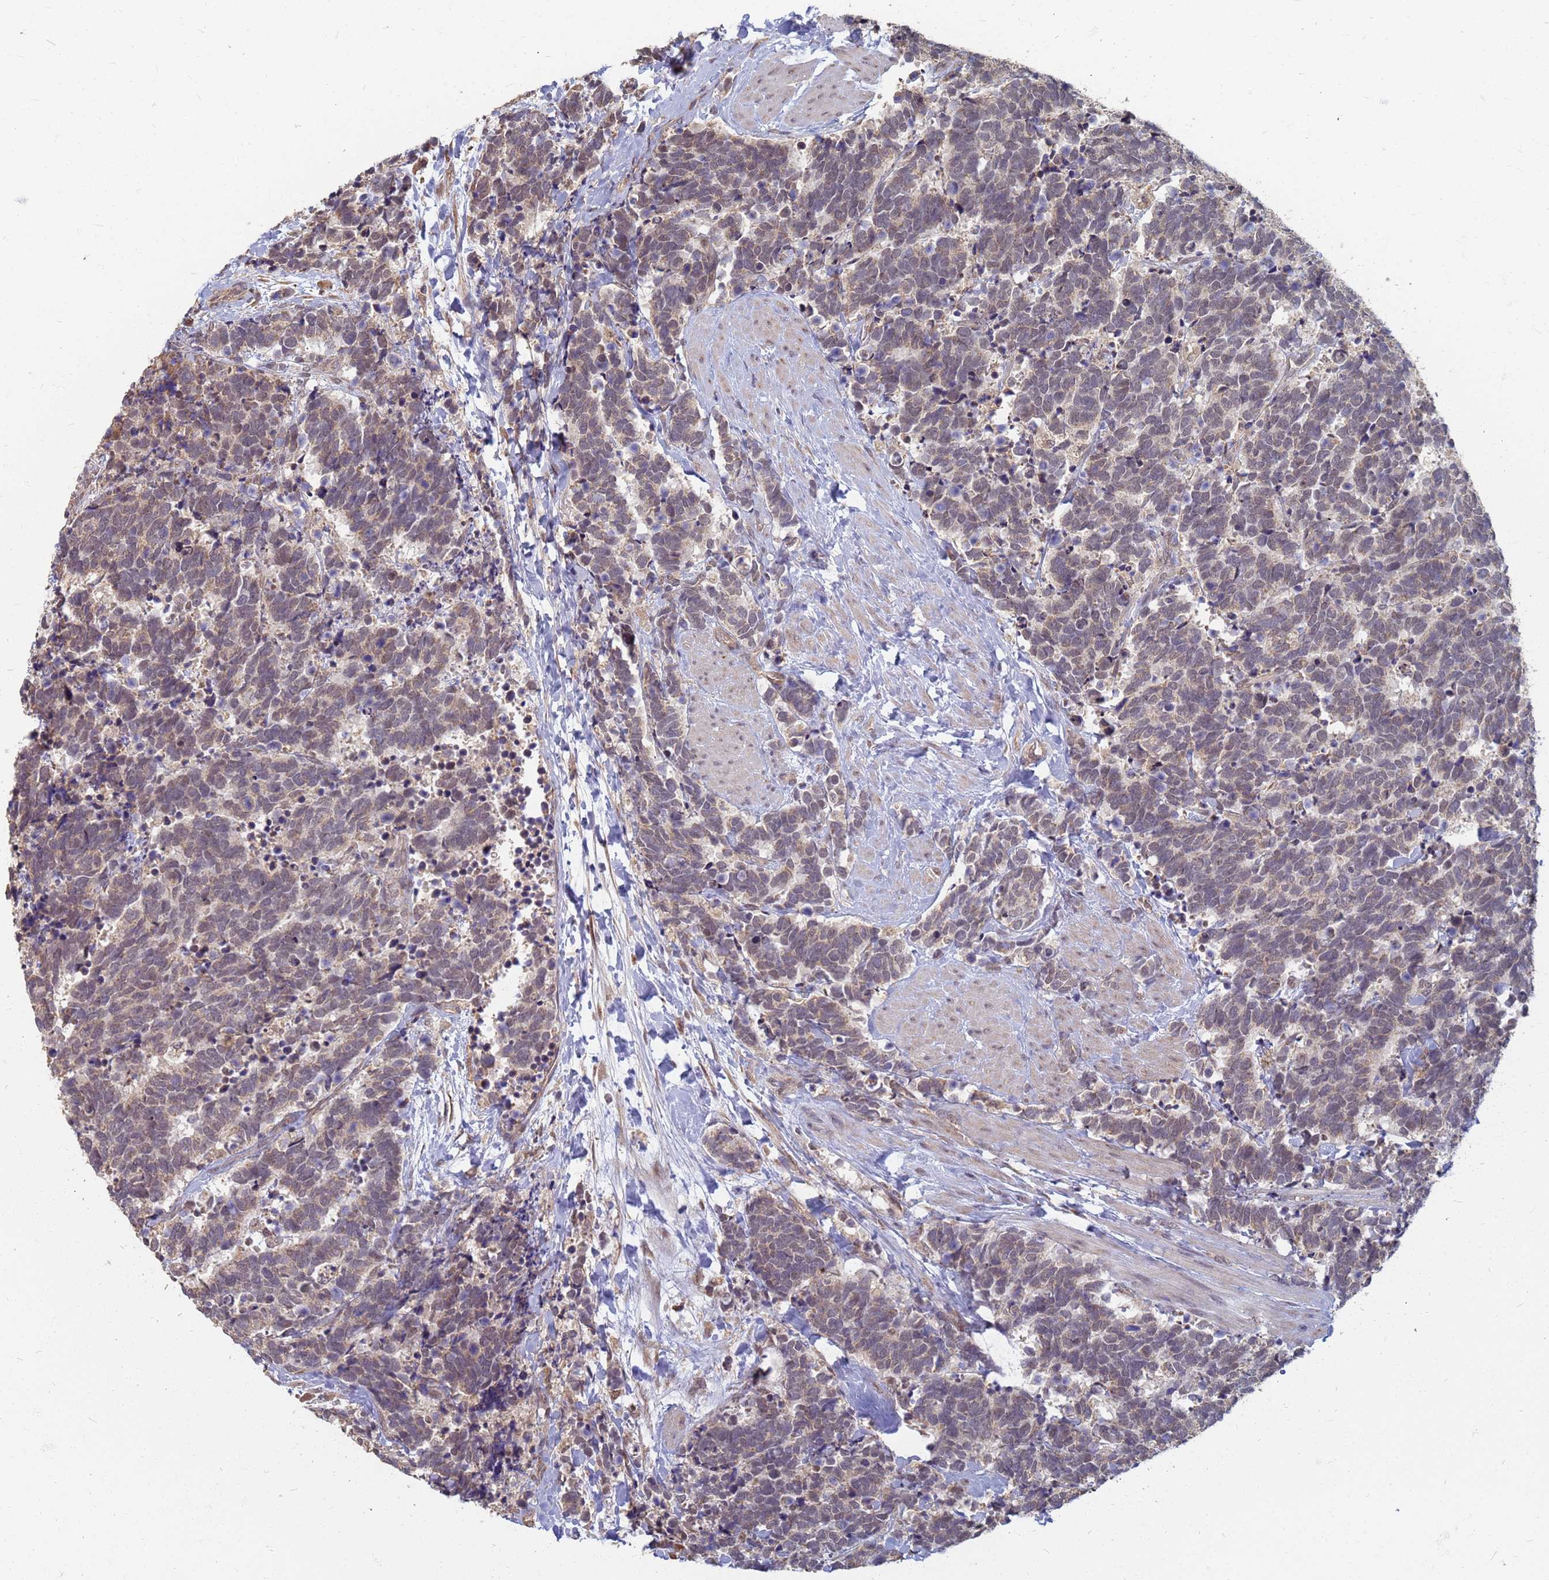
{"staining": {"intensity": "weak", "quantity": "25%-75%", "location": "cytoplasmic/membranous"}, "tissue": "carcinoid", "cell_type": "Tumor cells", "image_type": "cancer", "snomed": [{"axis": "morphology", "description": "Carcinoma, NOS"}, {"axis": "morphology", "description": "Carcinoid, malignant, NOS"}, {"axis": "topography", "description": "Prostate"}], "caption": "The micrograph reveals a brown stain indicating the presence of a protein in the cytoplasmic/membranous of tumor cells in carcinoma.", "gene": "ITGB4", "patient": {"sex": "male", "age": 57}}